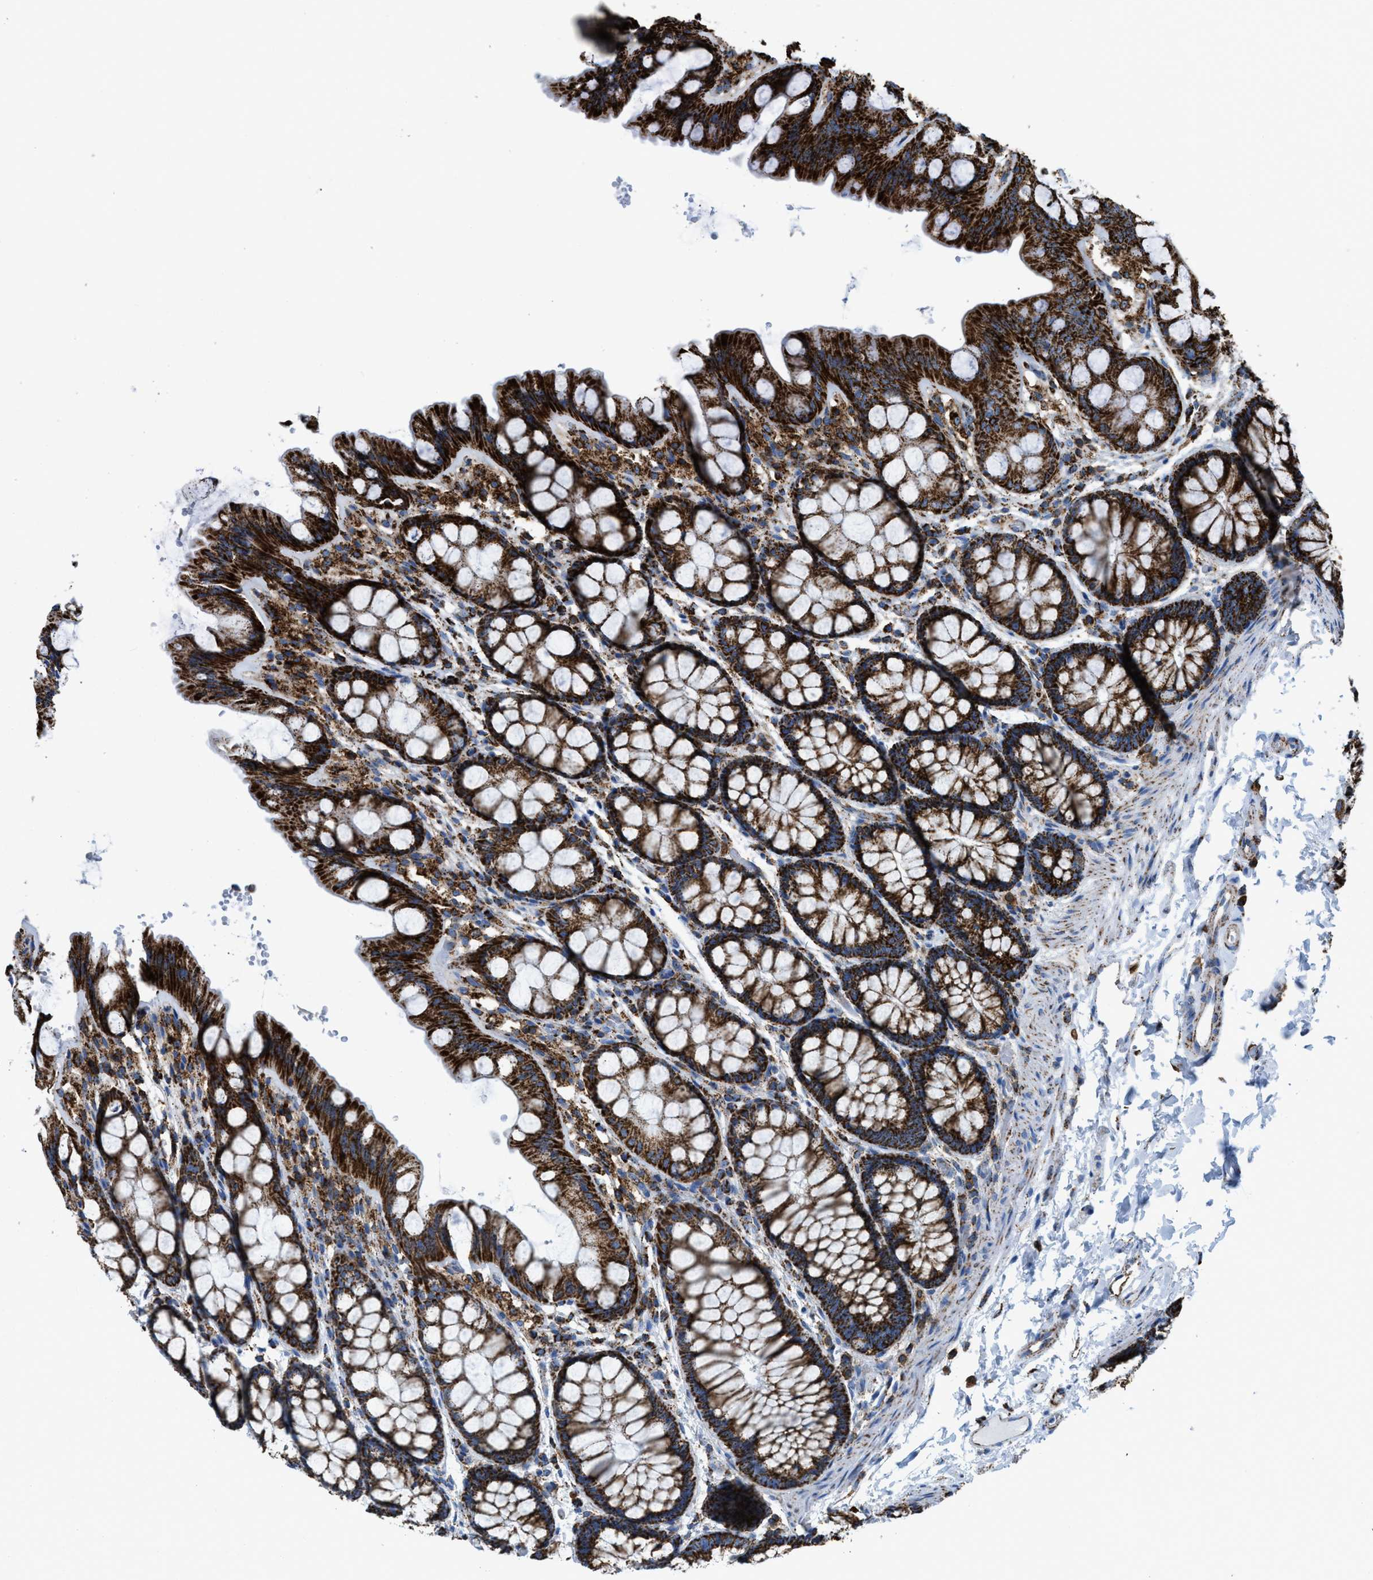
{"staining": {"intensity": "moderate", "quantity": ">75%", "location": "cytoplasmic/membranous"}, "tissue": "colon", "cell_type": "Endothelial cells", "image_type": "normal", "snomed": [{"axis": "morphology", "description": "Normal tissue, NOS"}, {"axis": "topography", "description": "Colon"}], "caption": "A high-resolution micrograph shows IHC staining of benign colon, which shows moderate cytoplasmic/membranous expression in about >75% of endothelial cells.", "gene": "ECHS1", "patient": {"sex": "male", "age": 47}}